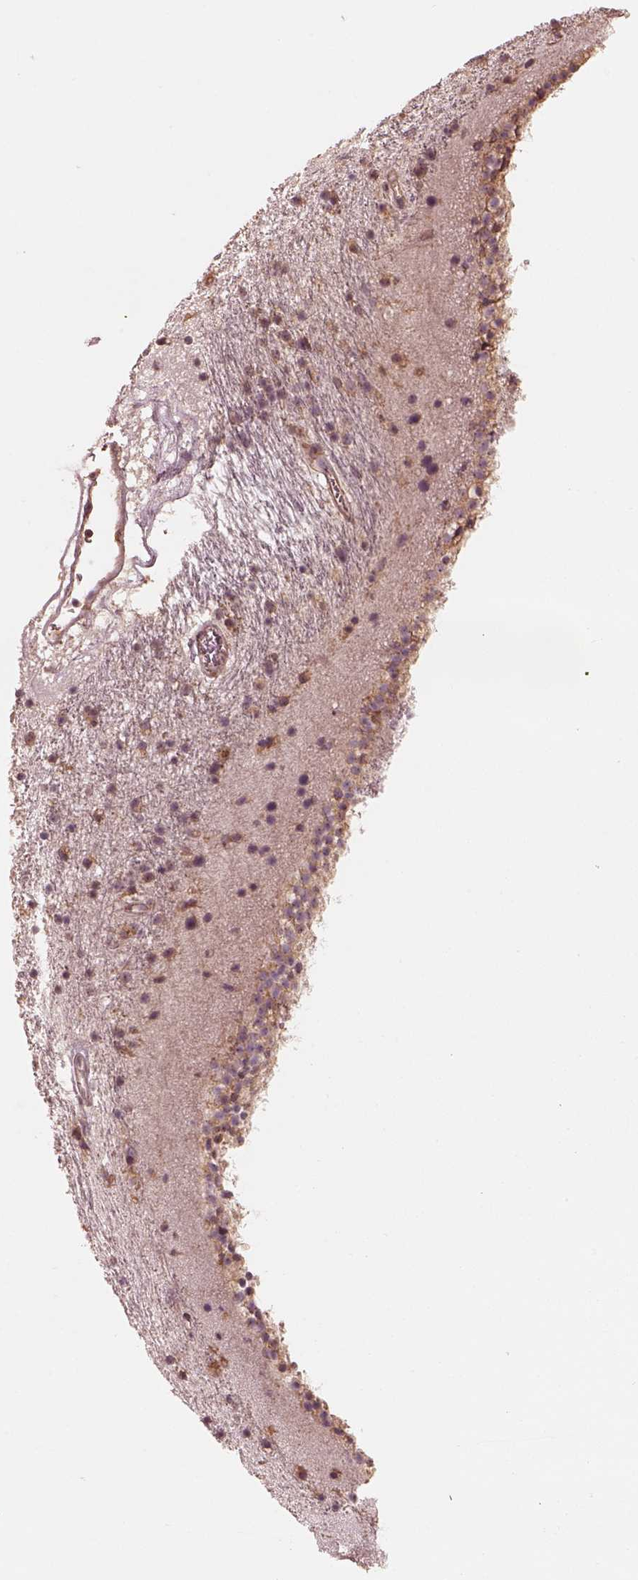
{"staining": {"intensity": "moderate", "quantity": "25%-75%", "location": "cytoplasmic/membranous"}, "tissue": "caudate", "cell_type": "Glial cells", "image_type": "normal", "snomed": [{"axis": "morphology", "description": "Normal tissue, NOS"}, {"axis": "topography", "description": "Lateral ventricle wall"}], "caption": "A high-resolution micrograph shows immunohistochemistry (IHC) staining of normal caudate, which reveals moderate cytoplasmic/membranous staining in approximately 25%-75% of glial cells.", "gene": "RPS5", "patient": {"sex": "female", "age": 71}}